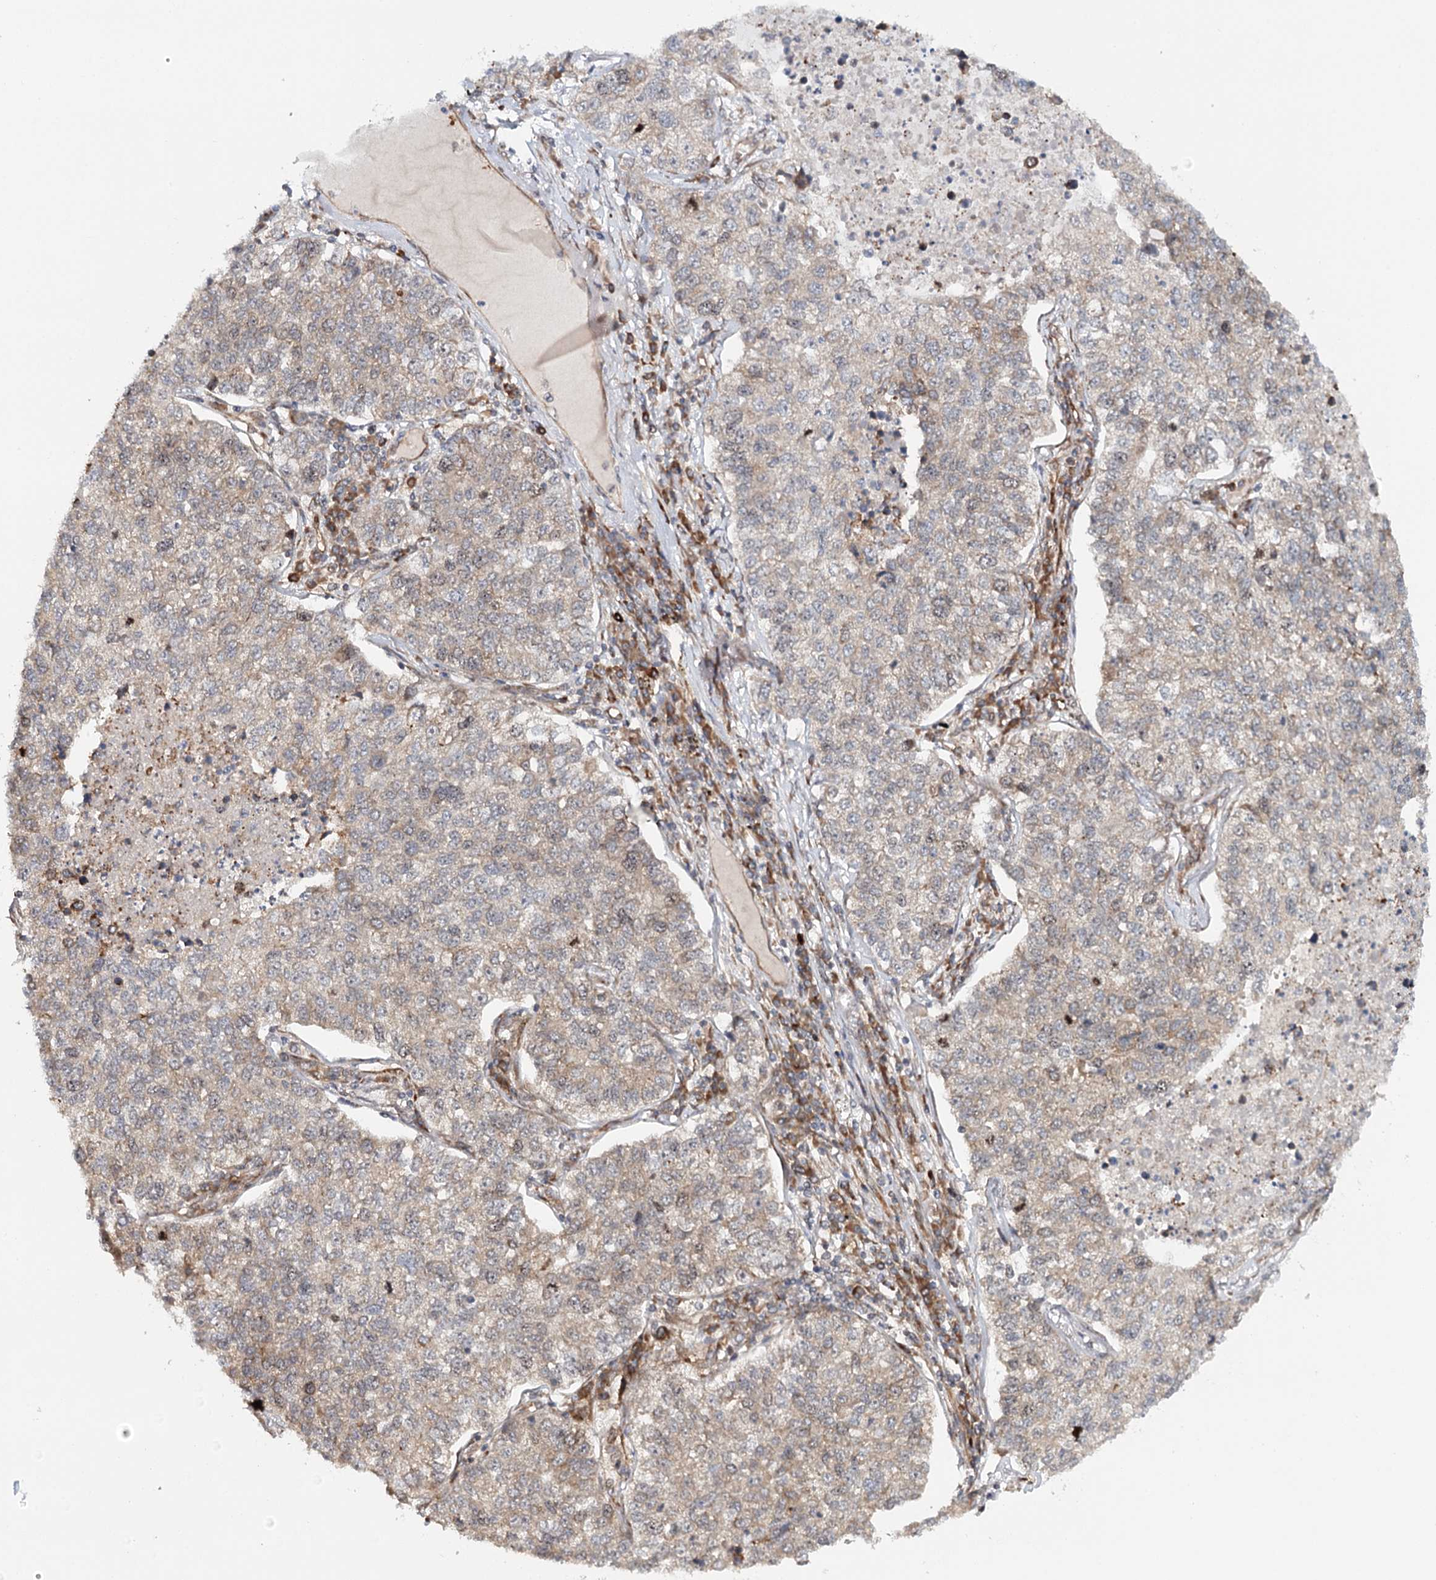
{"staining": {"intensity": "weak", "quantity": "25%-75%", "location": "cytoplasmic/membranous"}, "tissue": "lung cancer", "cell_type": "Tumor cells", "image_type": "cancer", "snomed": [{"axis": "morphology", "description": "Adenocarcinoma, NOS"}, {"axis": "topography", "description": "Lung"}], "caption": "DAB (3,3'-diaminobenzidine) immunohistochemical staining of human adenocarcinoma (lung) reveals weak cytoplasmic/membranous protein positivity in approximately 25%-75% of tumor cells.", "gene": "MKNK1", "patient": {"sex": "male", "age": 49}}